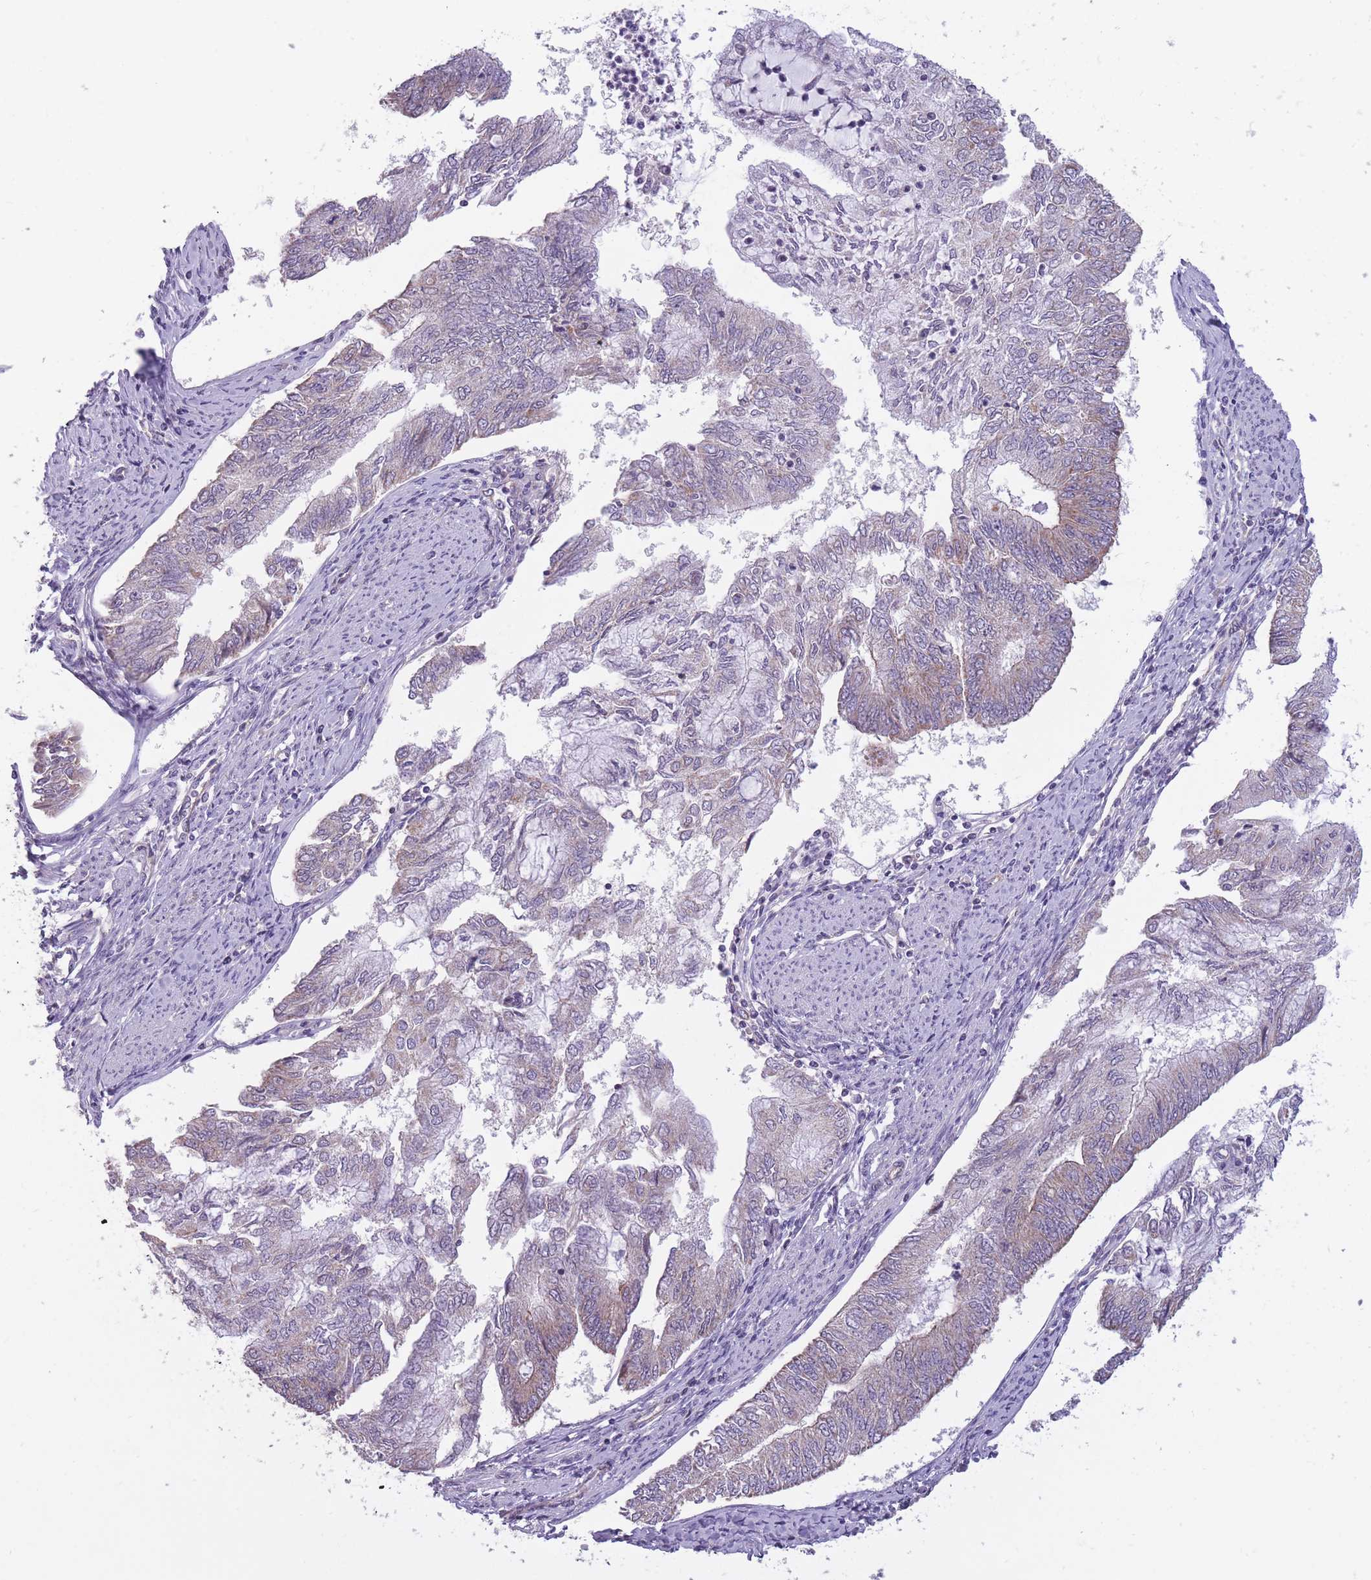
{"staining": {"intensity": "weak", "quantity": "<25%", "location": "cytoplasmic/membranous"}, "tissue": "endometrial cancer", "cell_type": "Tumor cells", "image_type": "cancer", "snomed": [{"axis": "morphology", "description": "Adenocarcinoma, NOS"}, {"axis": "topography", "description": "Endometrium"}], "caption": "Tumor cells are negative for protein expression in human adenocarcinoma (endometrial).", "gene": "MRPS18C", "patient": {"sex": "female", "age": 68}}